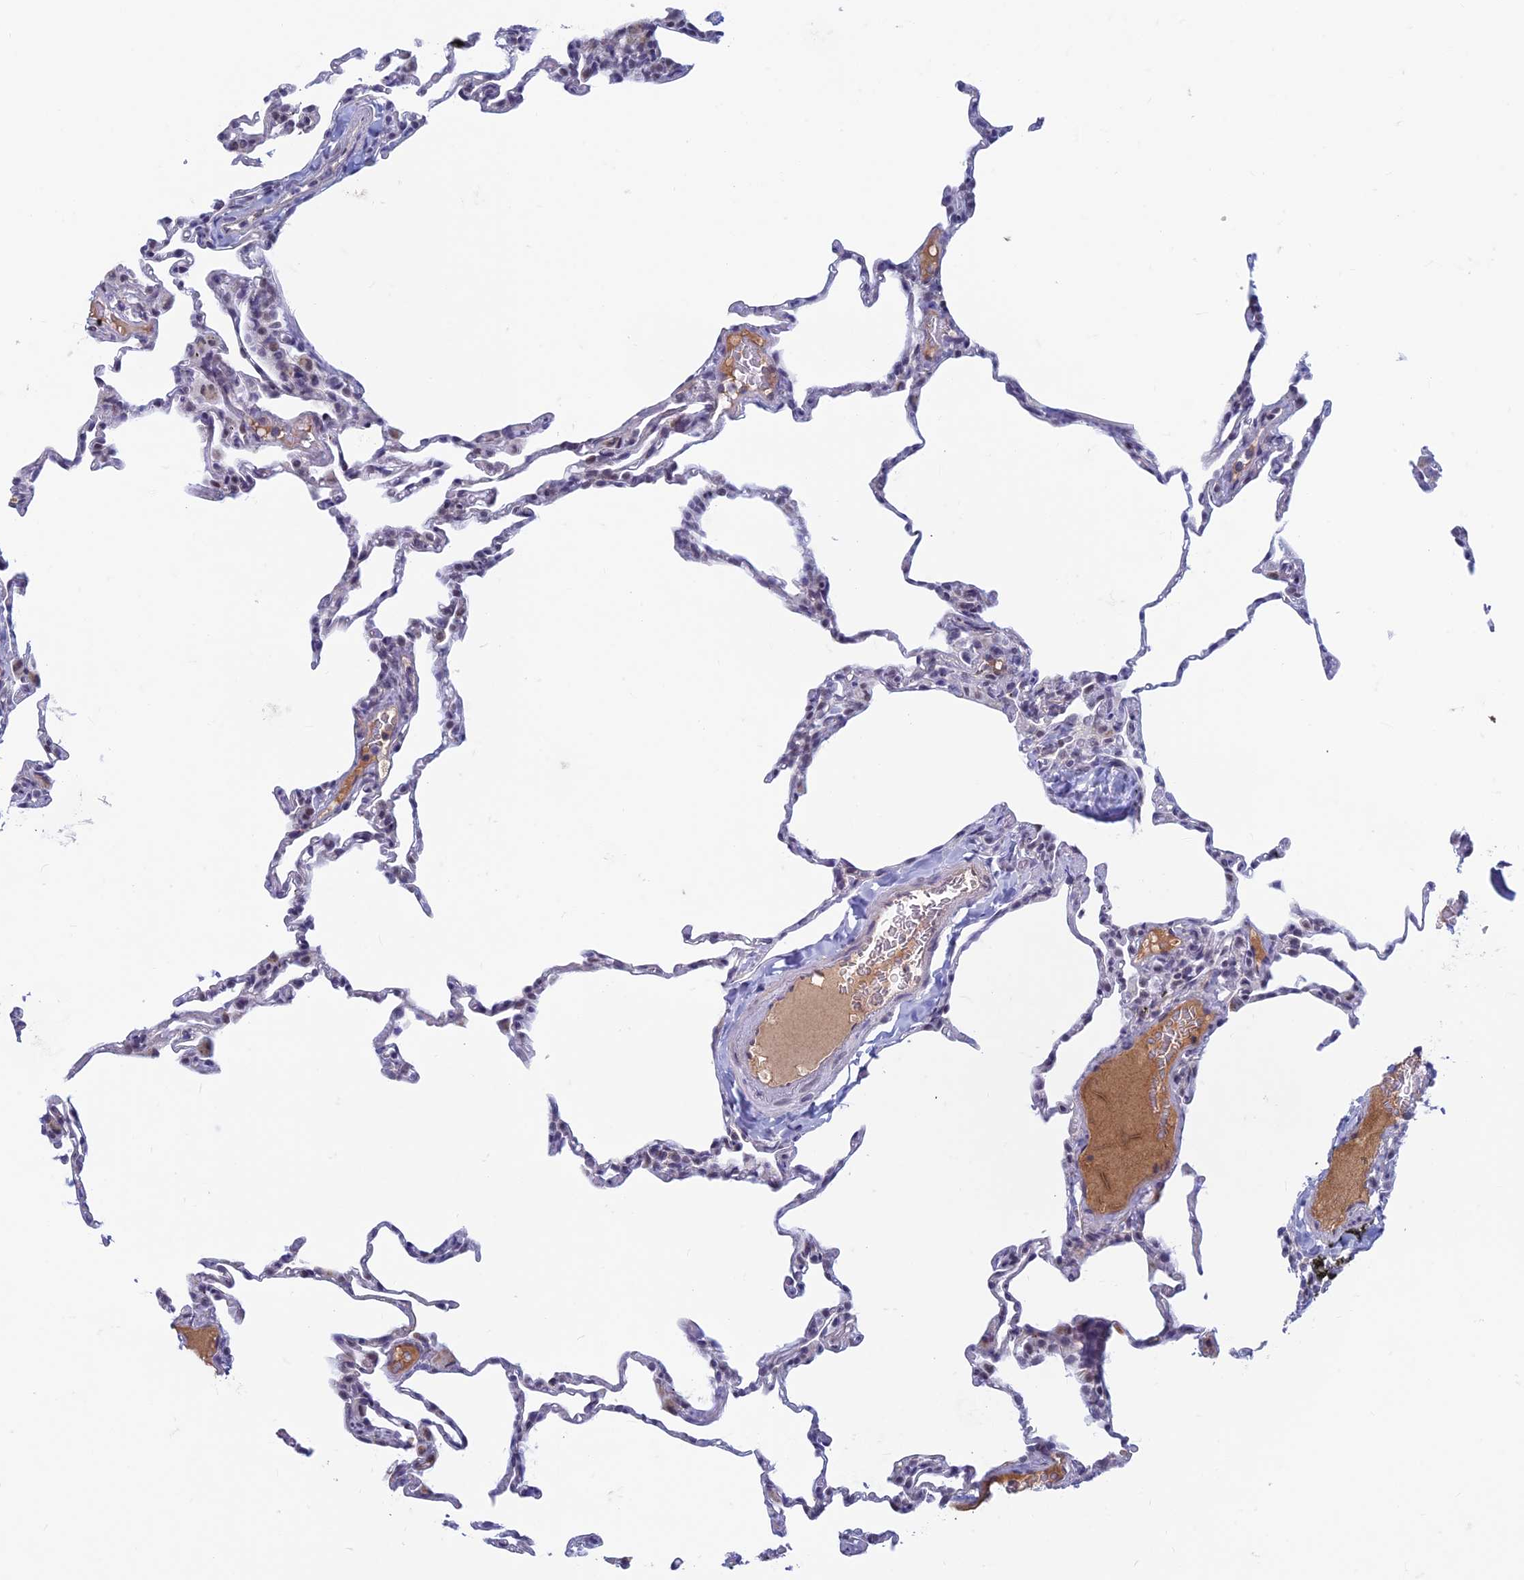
{"staining": {"intensity": "negative", "quantity": "none", "location": "none"}, "tissue": "lung", "cell_type": "Alveolar cells", "image_type": "normal", "snomed": [{"axis": "morphology", "description": "Normal tissue, NOS"}, {"axis": "topography", "description": "Lung"}], "caption": "Immunohistochemistry (IHC) of unremarkable lung displays no staining in alveolar cells. (DAB IHC visualized using brightfield microscopy, high magnification).", "gene": "ASH2L", "patient": {"sex": "male", "age": 20}}